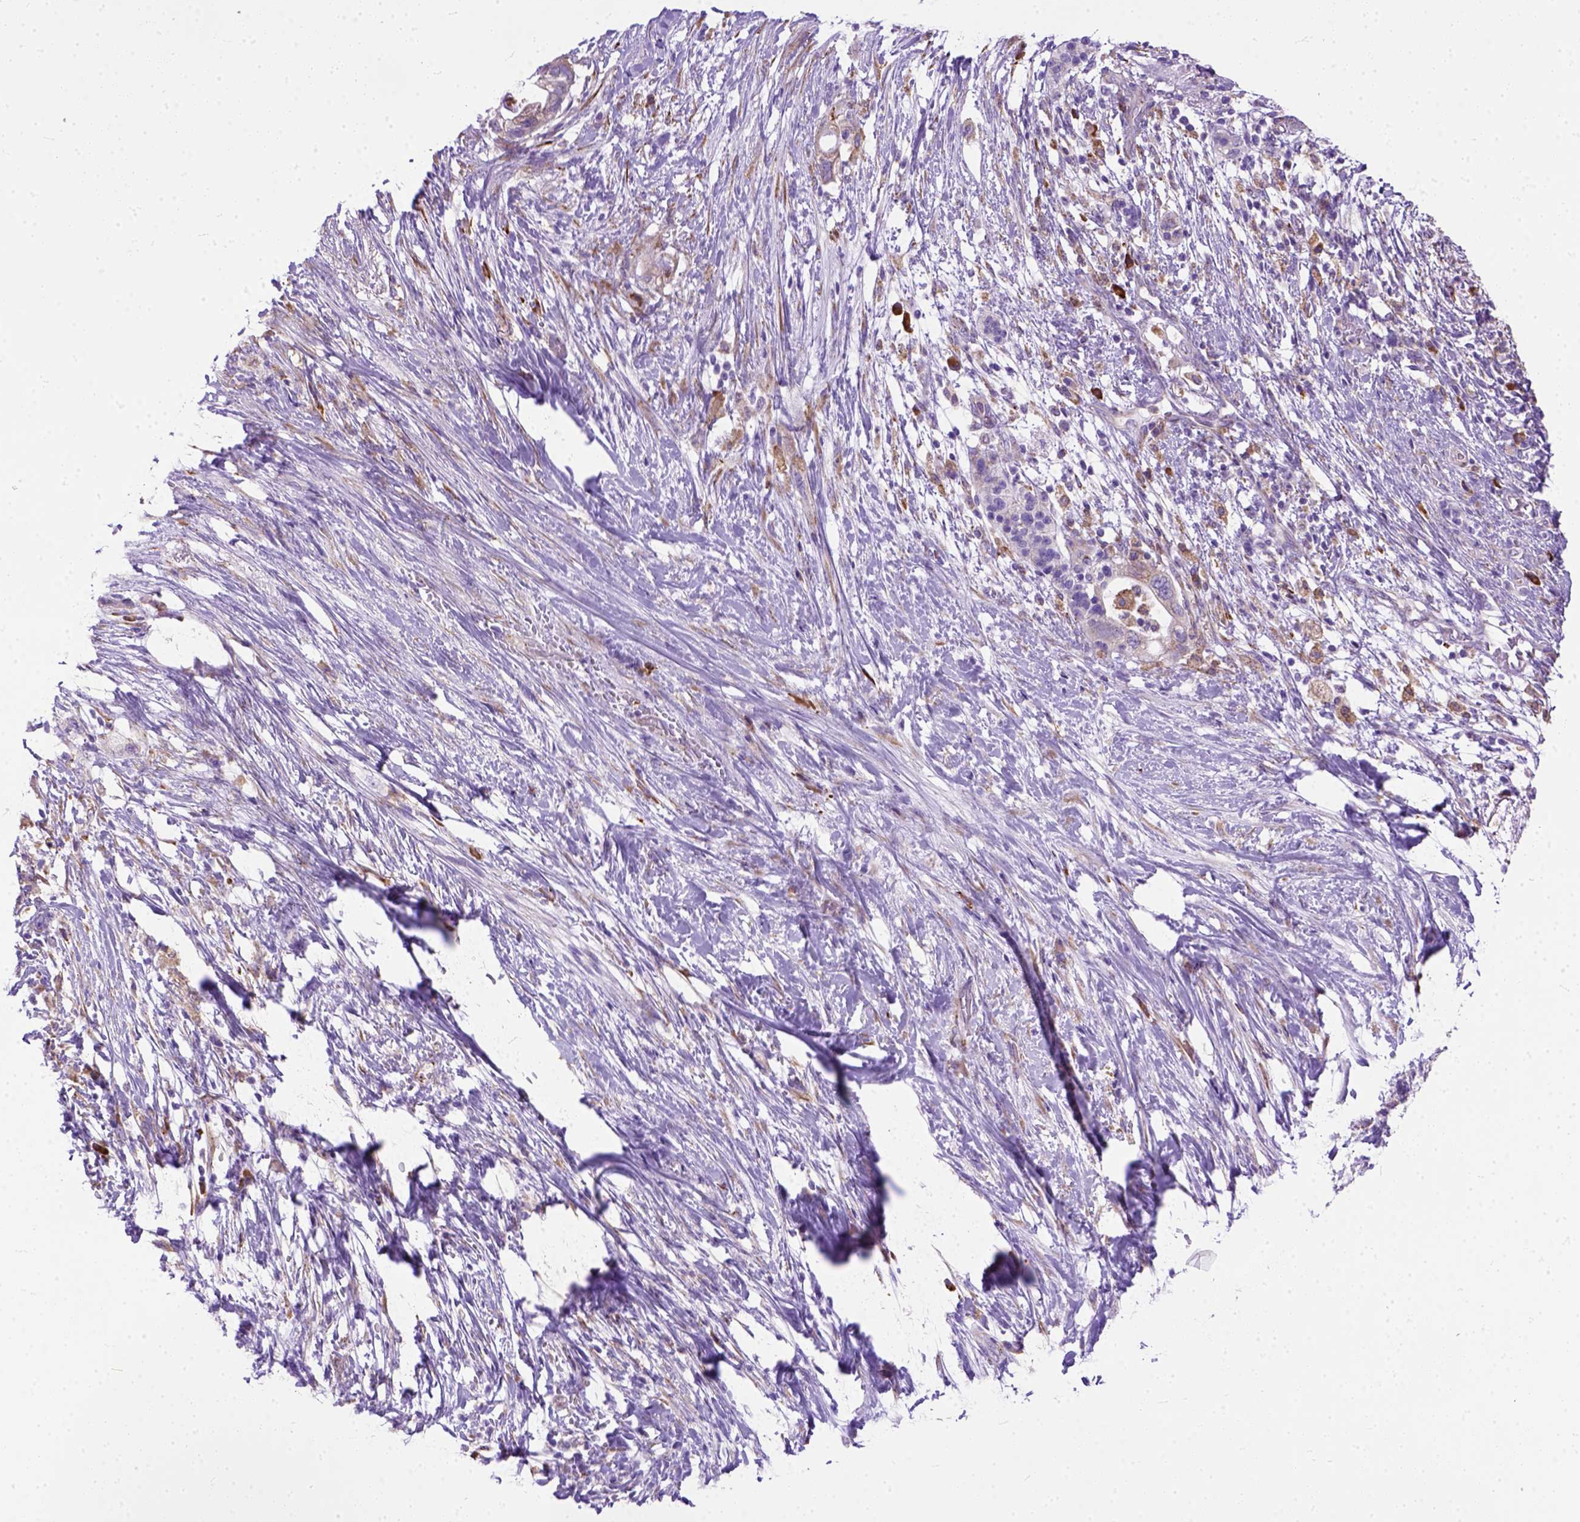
{"staining": {"intensity": "moderate", "quantity": "25%-75%", "location": "cytoplasmic/membranous"}, "tissue": "pancreatic cancer", "cell_type": "Tumor cells", "image_type": "cancer", "snomed": [{"axis": "morphology", "description": "Adenocarcinoma, NOS"}, {"axis": "topography", "description": "Pancreas"}], "caption": "Adenocarcinoma (pancreatic) tissue reveals moderate cytoplasmic/membranous positivity in approximately 25%-75% of tumor cells", "gene": "PLK4", "patient": {"sex": "female", "age": 72}}